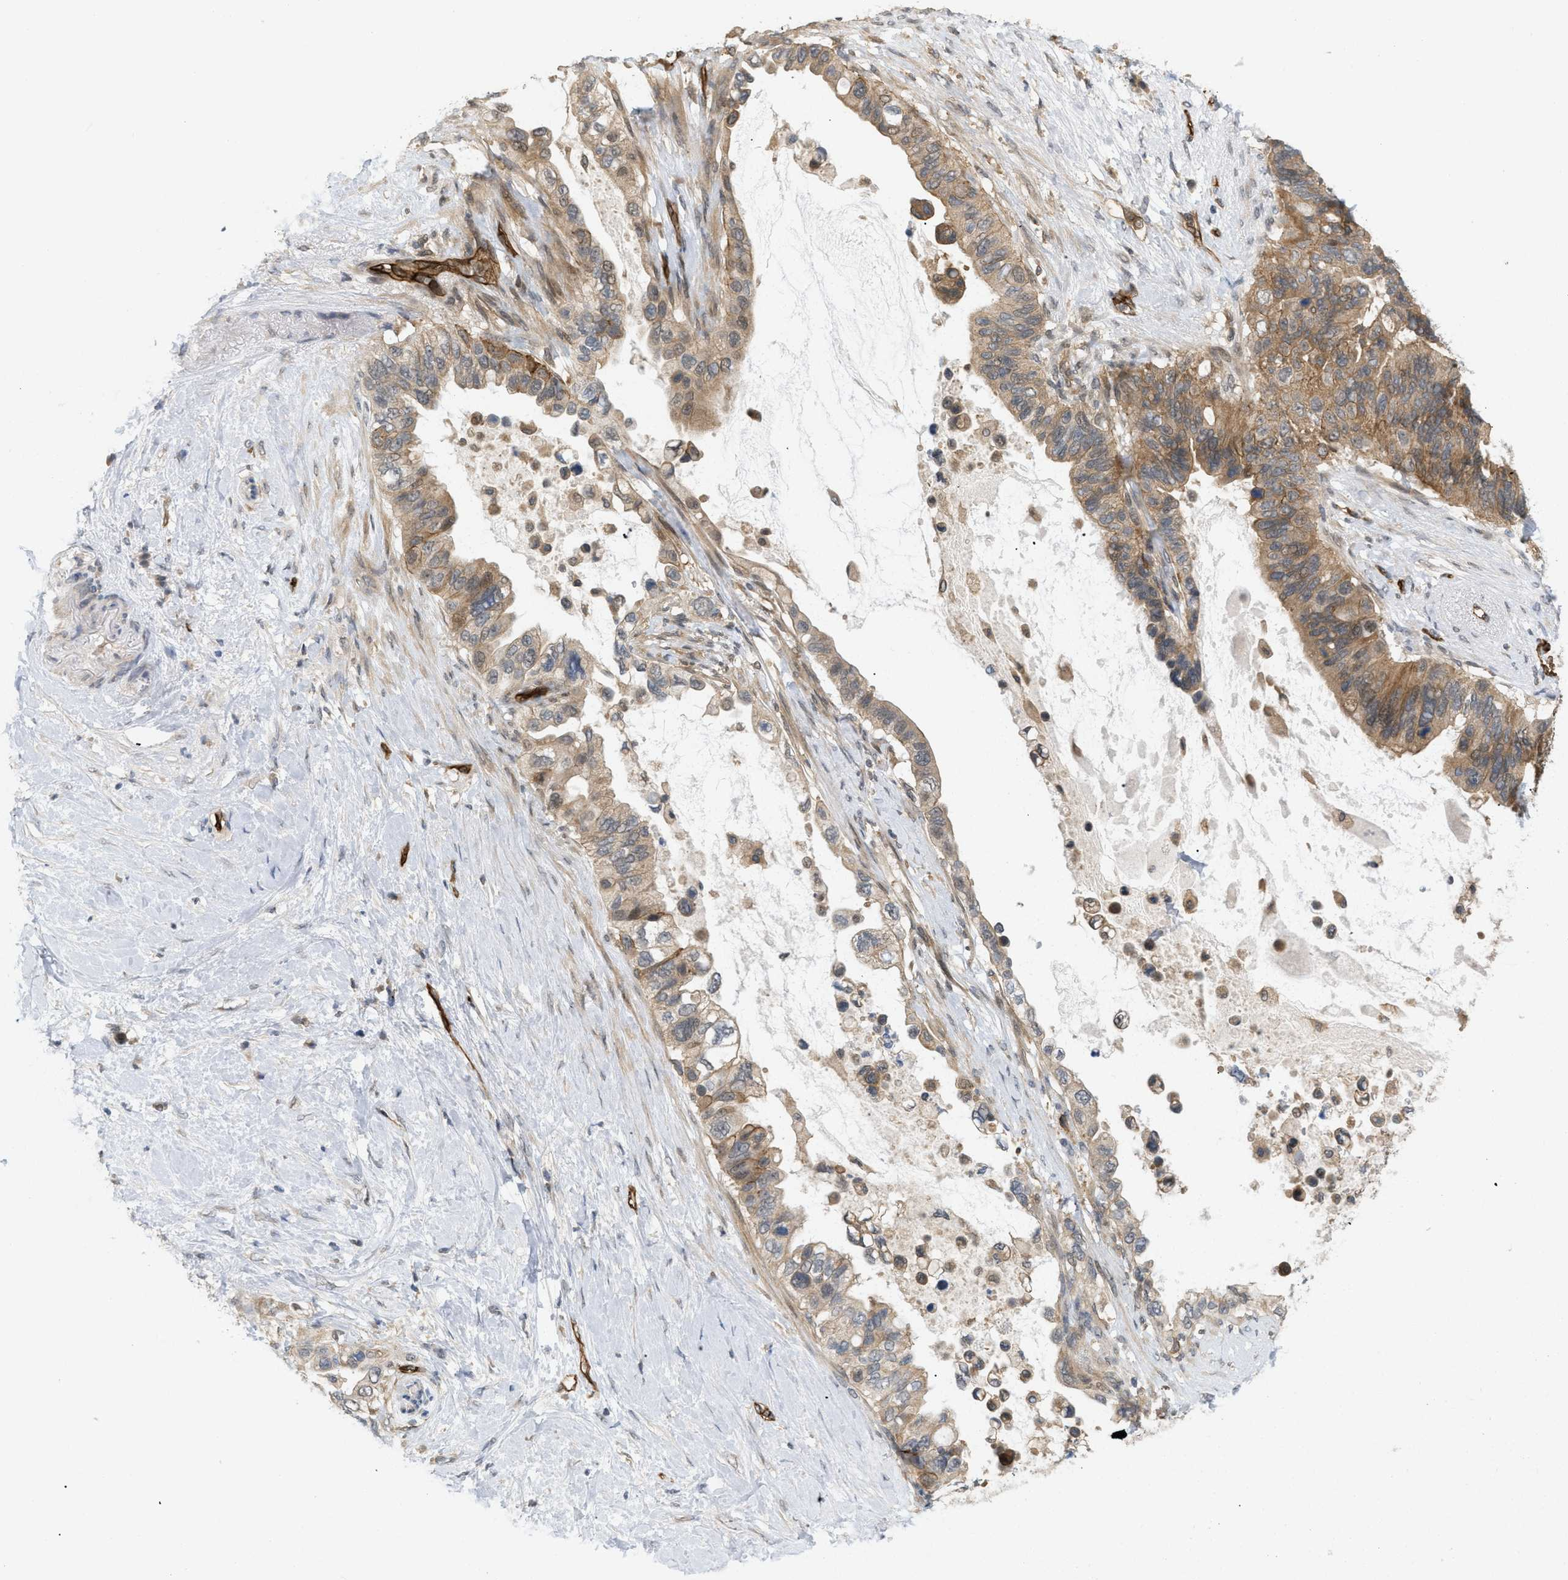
{"staining": {"intensity": "moderate", "quantity": ">75%", "location": "cytoplasmic/membranous"}, "tissue": "pancreatic cancer", "cell_type": "Tumor cells", "image_type": "cancer", "snomed": [{"axis": "morphology", "description": "Adenocarcinoma, NOS"}, {"axis": "topography", "description": "Pancreas"}], "caption": "High-magnification brightfield microscopy of pancreatic adenocarcinoma stained with DAB (3,3'-diaminobenzidine) (brown) and counterstained with hematoxylin (blue). tumor cells exhibit moderate cytoplasmic/membranous expression is appreciated in approximately>75% of cells.", "gene": "PALMD", "patient": {"sex": "female", "age": 56}}